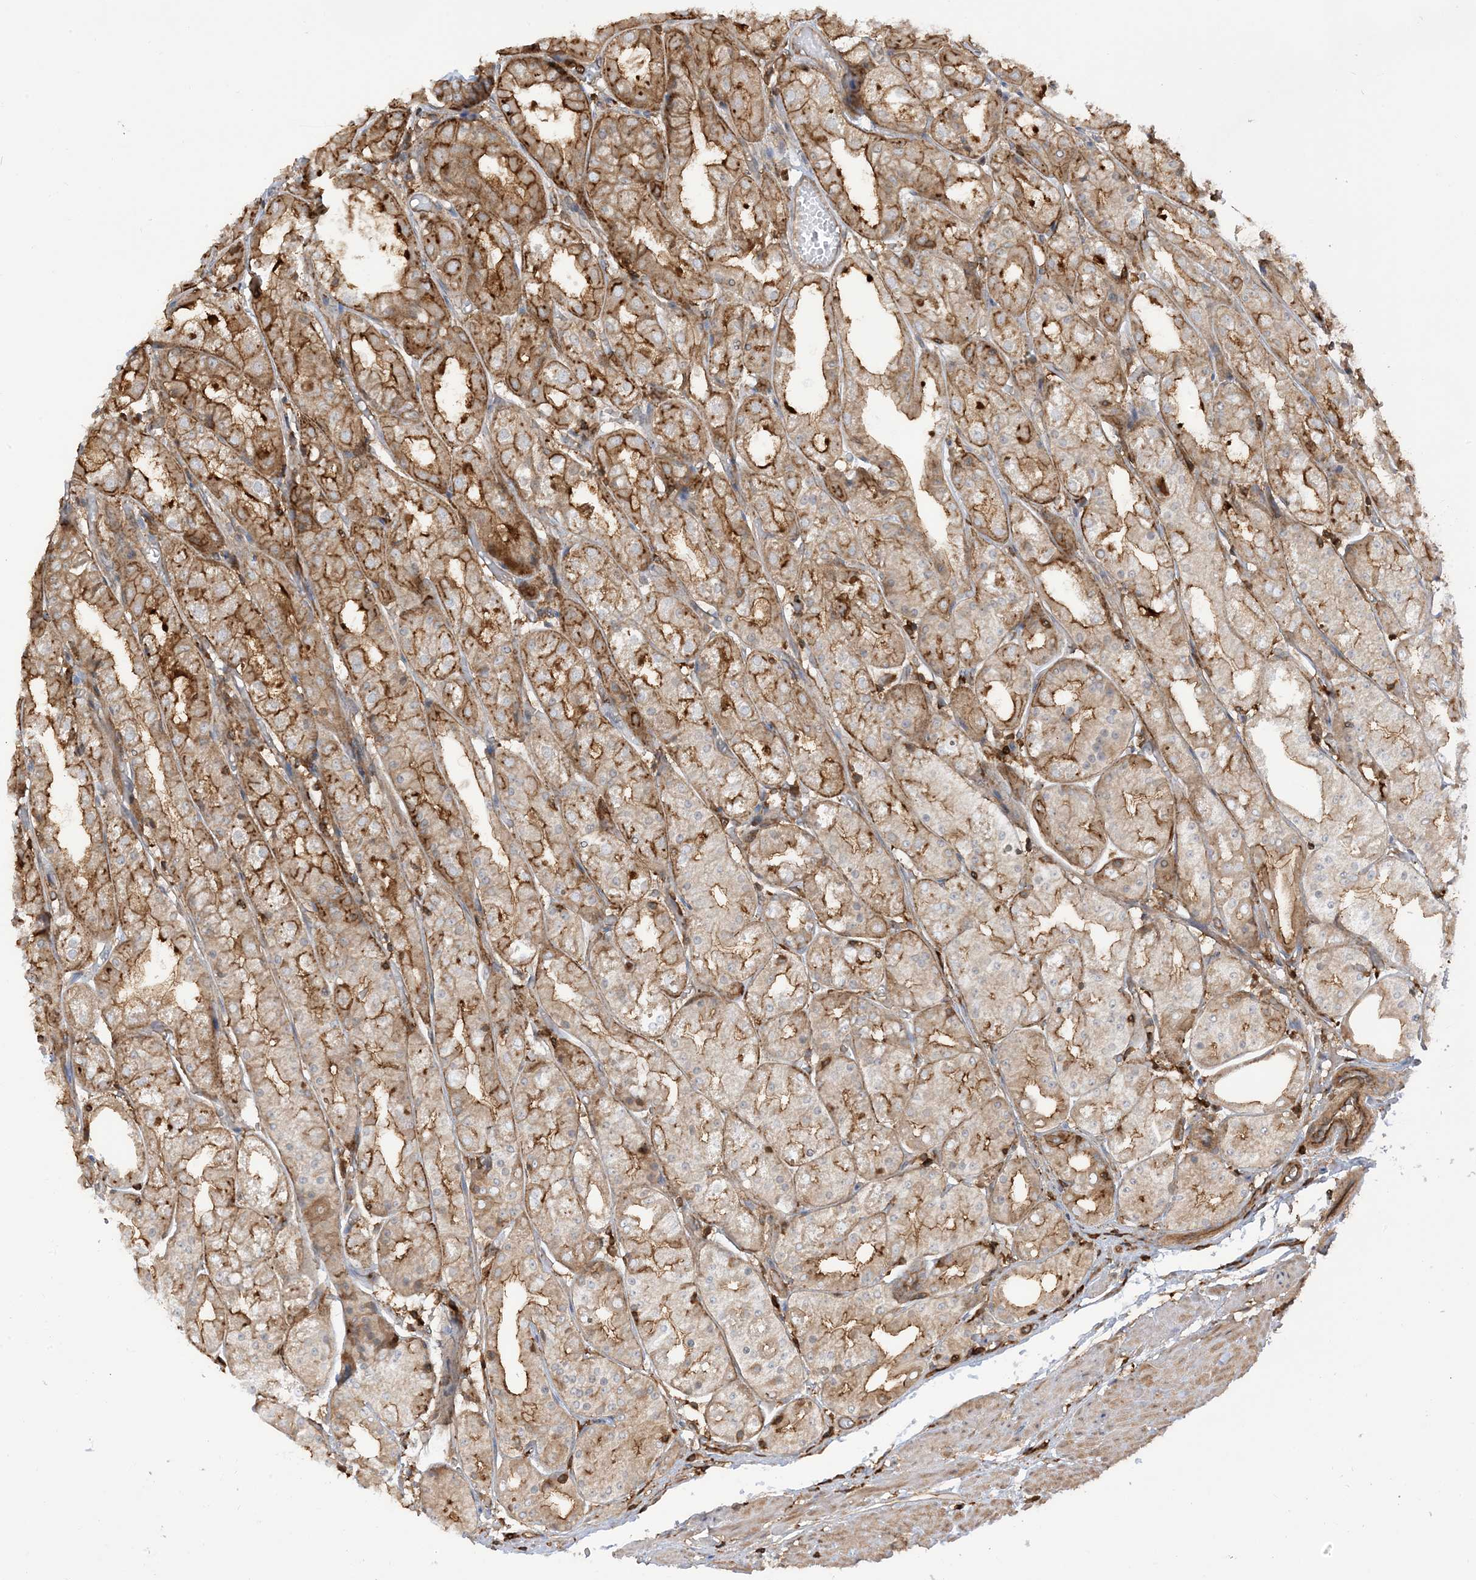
{"staining": {"intensity": "moderate", "quantity": ">75%", "location": "cytoplasmic/membranous"}, "tissue": "stomach", "cell_type": "Glandular cells", "image_type": "normal", "snomed": [{"axis": "morphology", "description": "Normal tissue, NOS"}, {"axis": "topography", "description": "Stomach, upper"}], "caption": "This image shows IHC staining of unremarkable stomach, with medium moderate cytoplasmic/membranous staining in about >75% of glandular cells.", "gene": "CAPZB", "patient": {"sex": "male", "age": 72}}